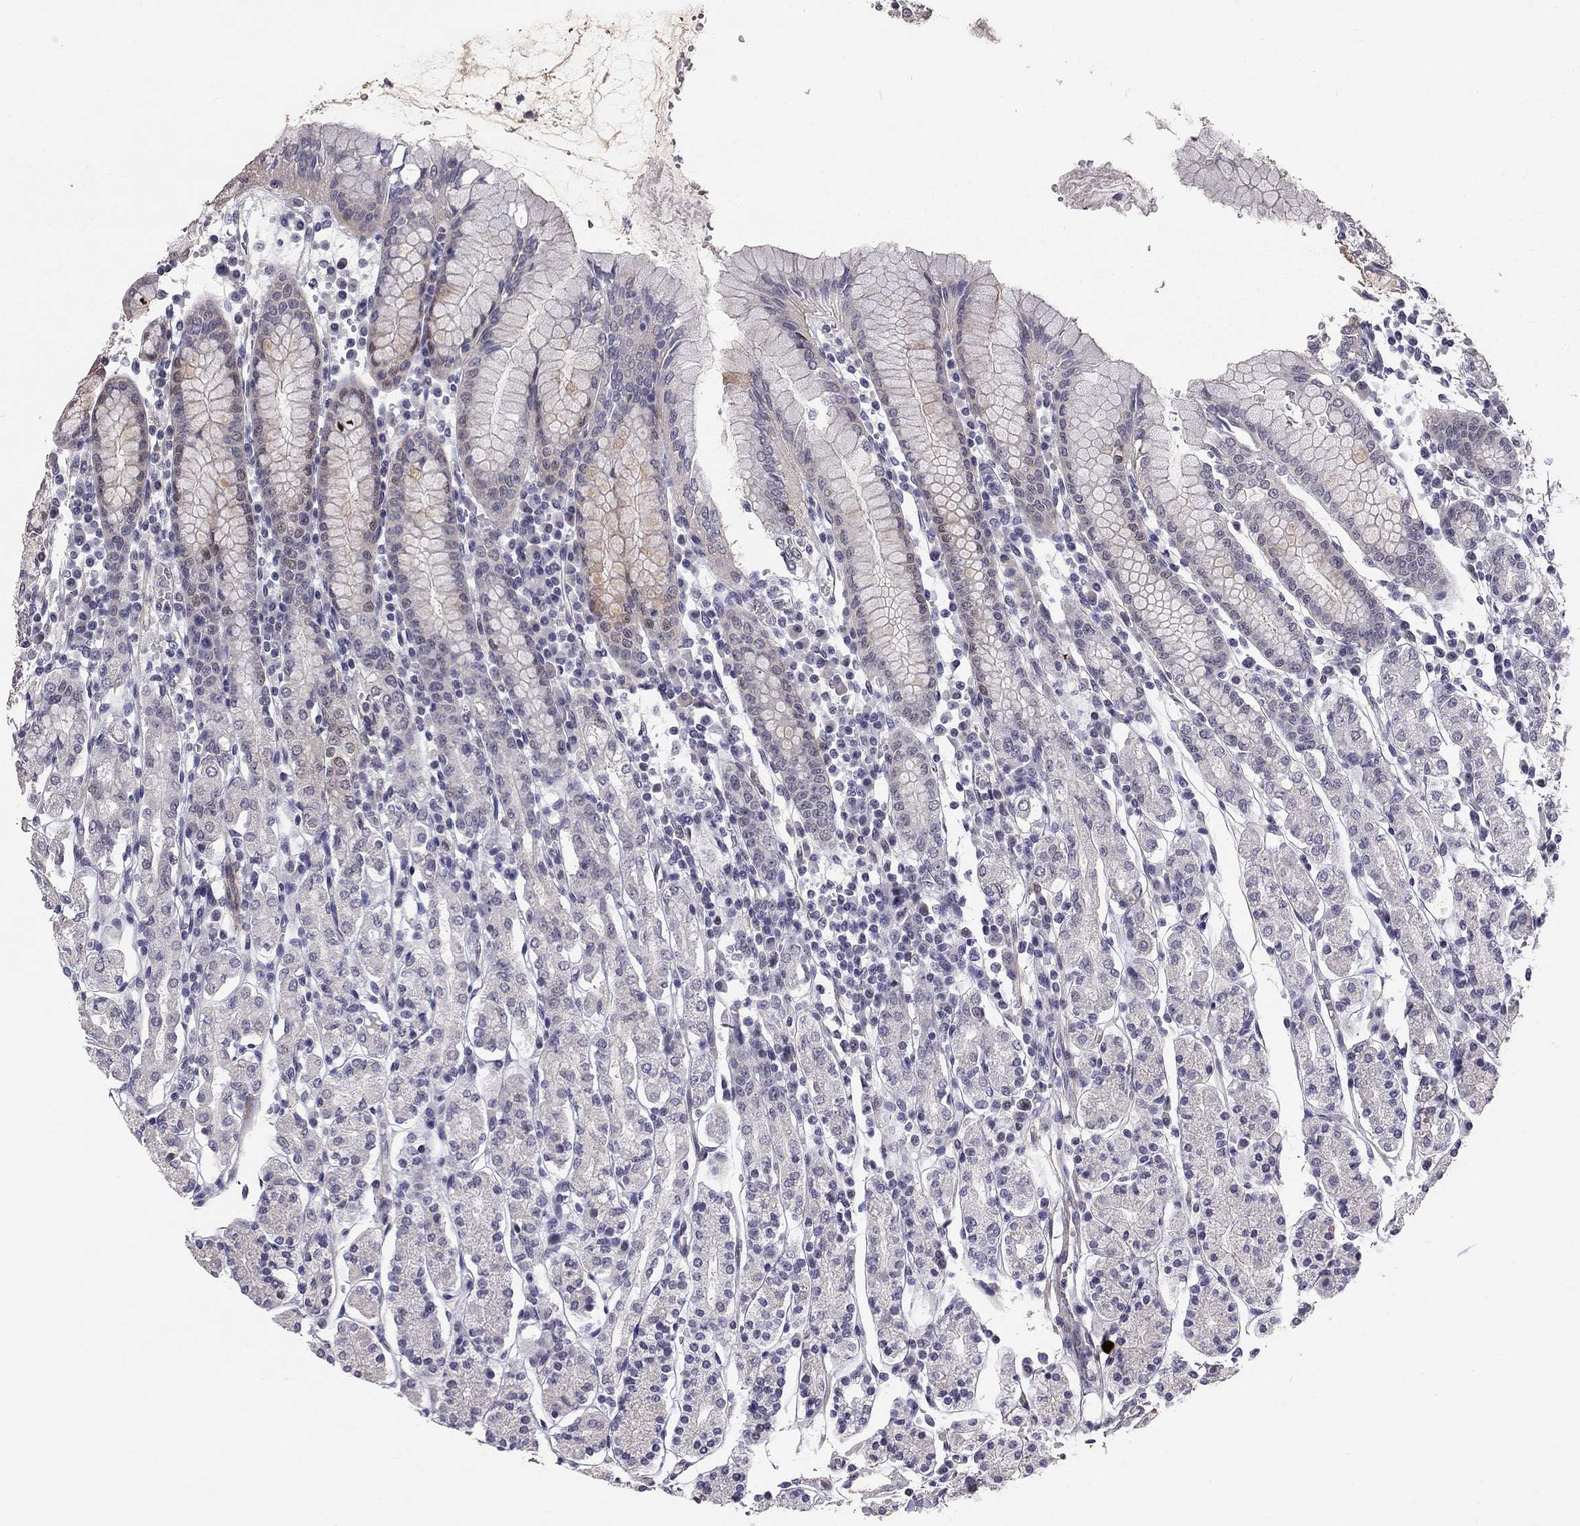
{"staining": {"intensity": "negative", "quantity": "none", "location": "none"}, "tissue": "stomach", "cell_type": "Glandular cells", "image_type": "normal", "snomed": [{"axis": "morphology", "description": "Normal tissue, NOS"}, {"axis": "topography", "description": "Stomach, upper"}, {"axis": "topography", "description": "Stomach"}], "caption": "Glandular cells are negative for protein expression in benign human stomach.", "gene": "GJB4", "patient": {"sex": "male", "age": 62}}